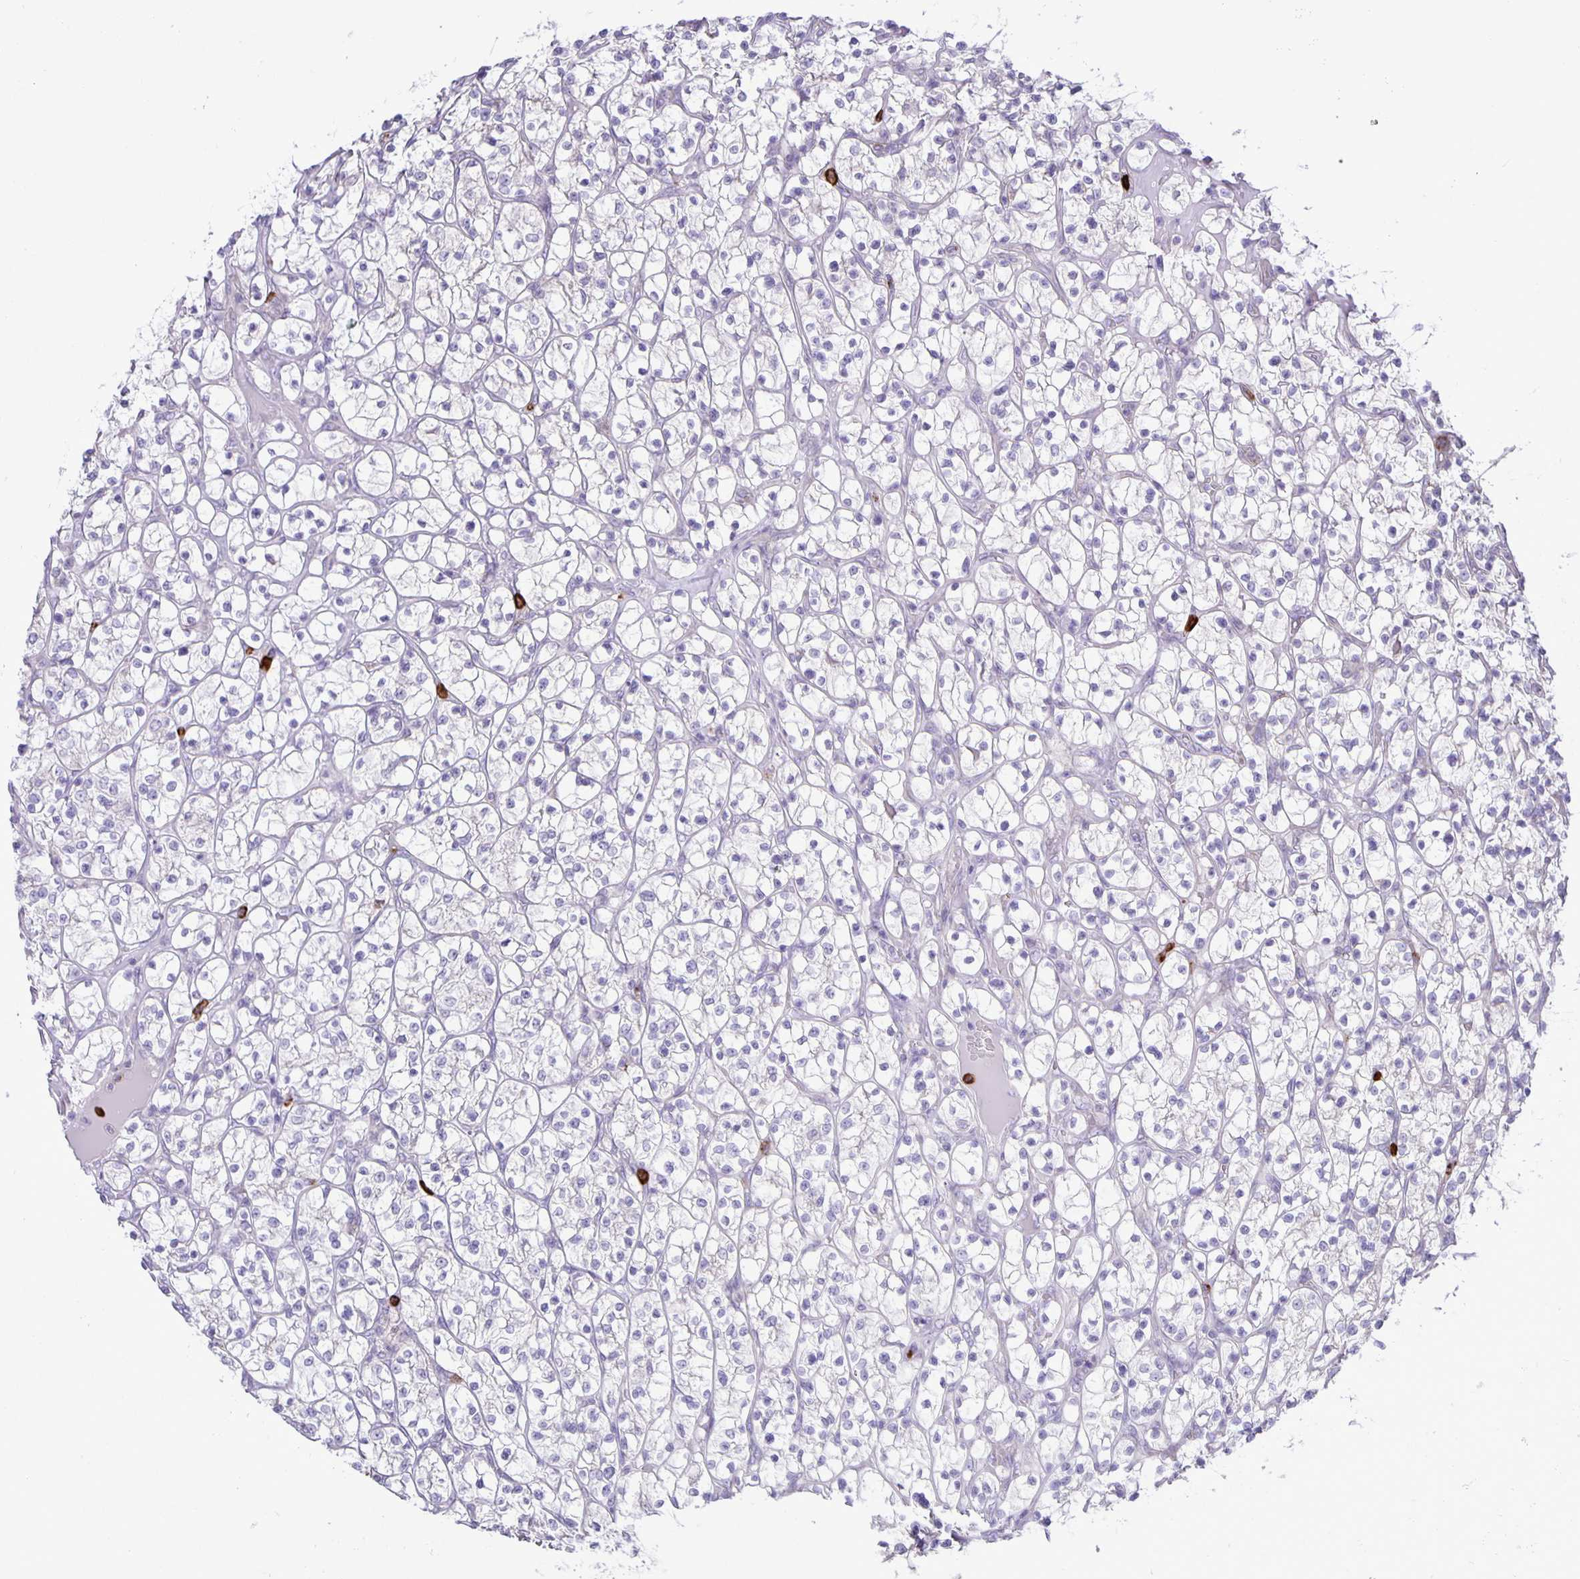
{"staining": {"intensity": "negative", "quantity": "none", "location": "none"}, "tissue": "renal cancer", "cell_type": "Tumor cells", "image_type": "cancer", "snomed": [{"axis": "morphology", "description": "Adenocarcinoma, NOS"}, {"axis": "topography", "description": "Kidney"}], "caption": "Tumor cells show no significant positivity in renal cancer (adenocarcinoma).", "gene": "ADCK1", "patient": {"sex": "female", "age": 64}}